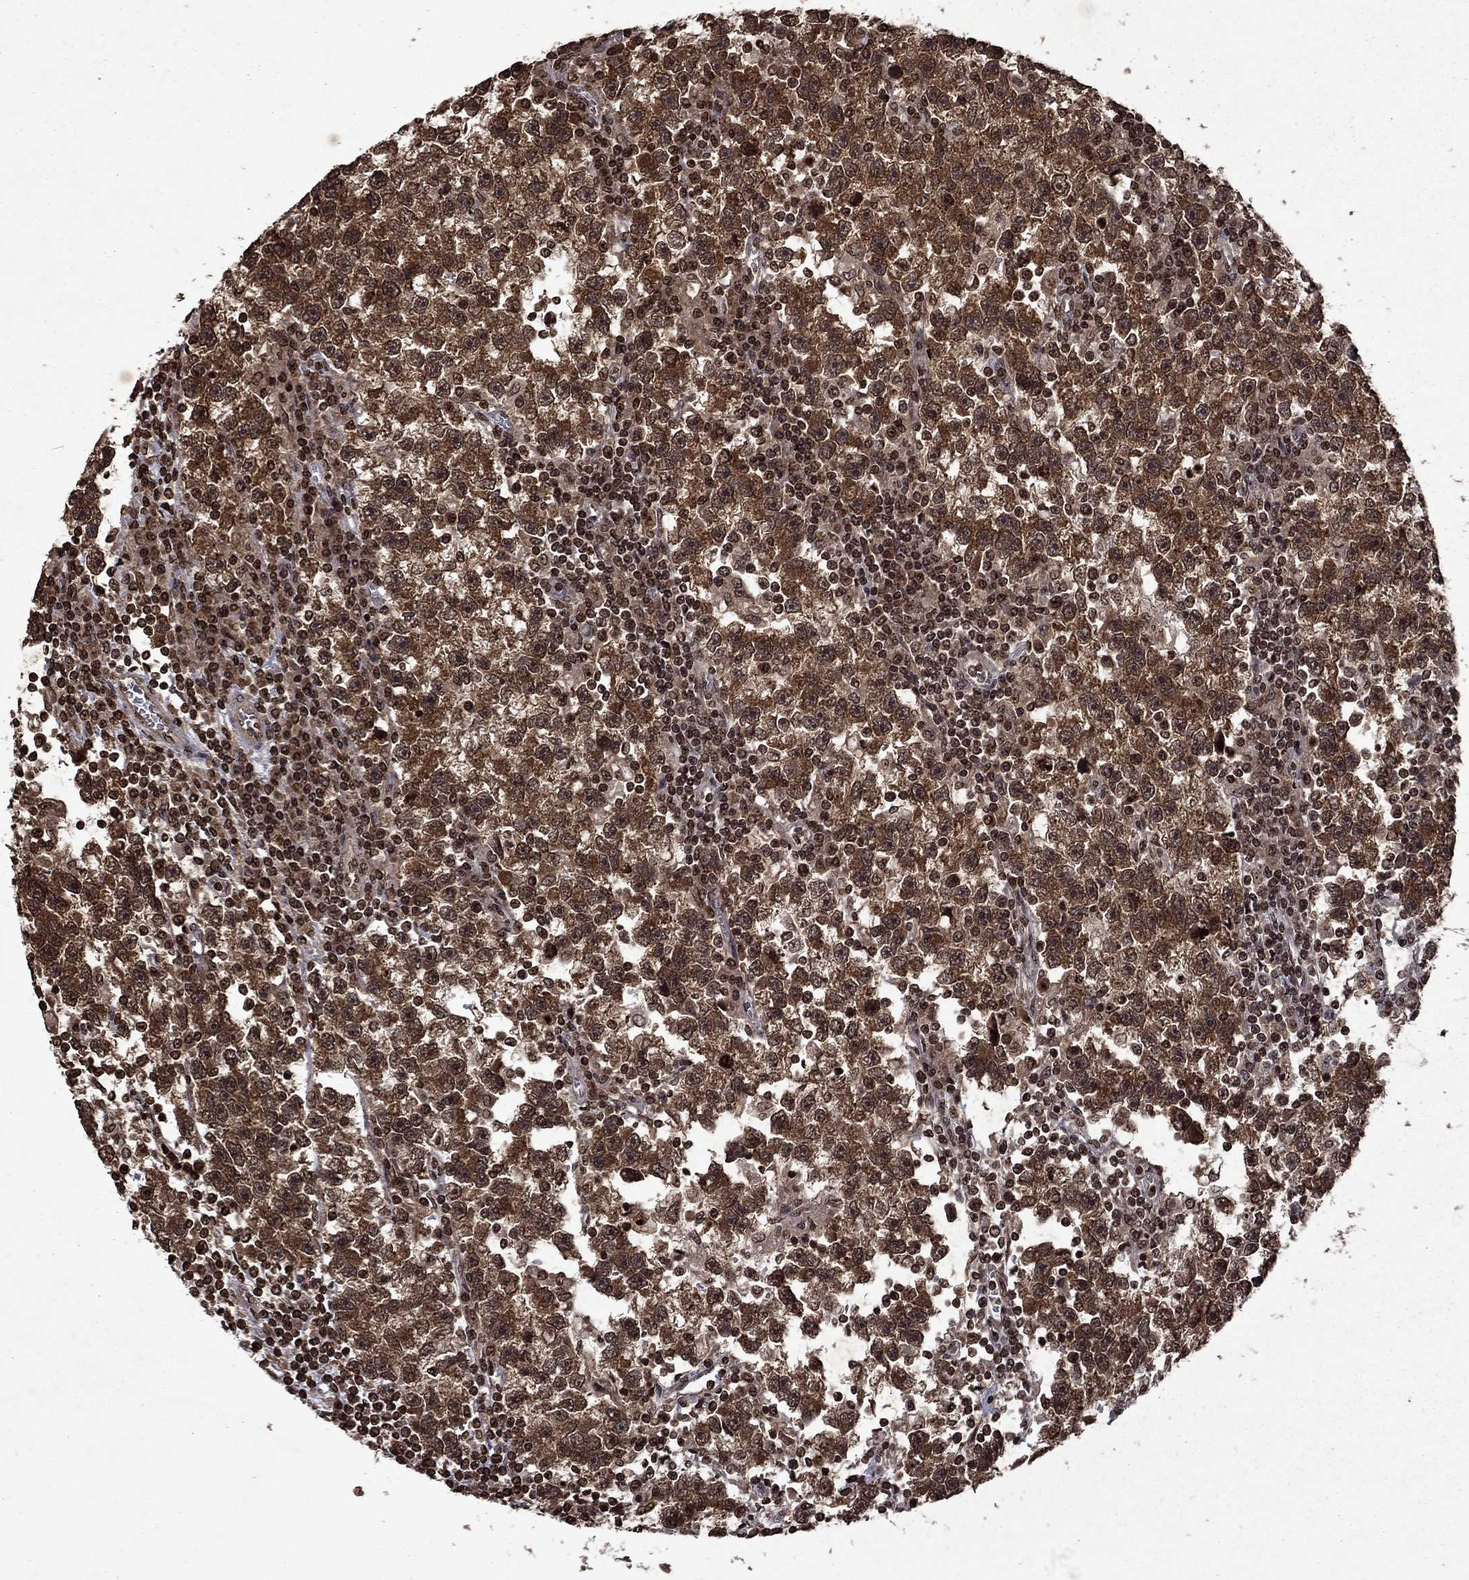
{"staining": {"intensity": "strong", "quantity": ">75%", "location": "cytoplasmic/membranous,nuclear"}, "tissue": "testis cancer", "cell_type": "Tumor cells", "image_type": "cancer", "snomed": [{"axis": "morphology", "description": "Seminoma, NOS"}, {"axis": "topography", "description": "Testis"}], "caption": "A high amount of strong cytoplasmic/membranous and nuclear staining is seen in about >75% of tumor cells in testis seminoma tissue.", "gene": "PIN4", "patient": {"sex": "male", "age": 47}}